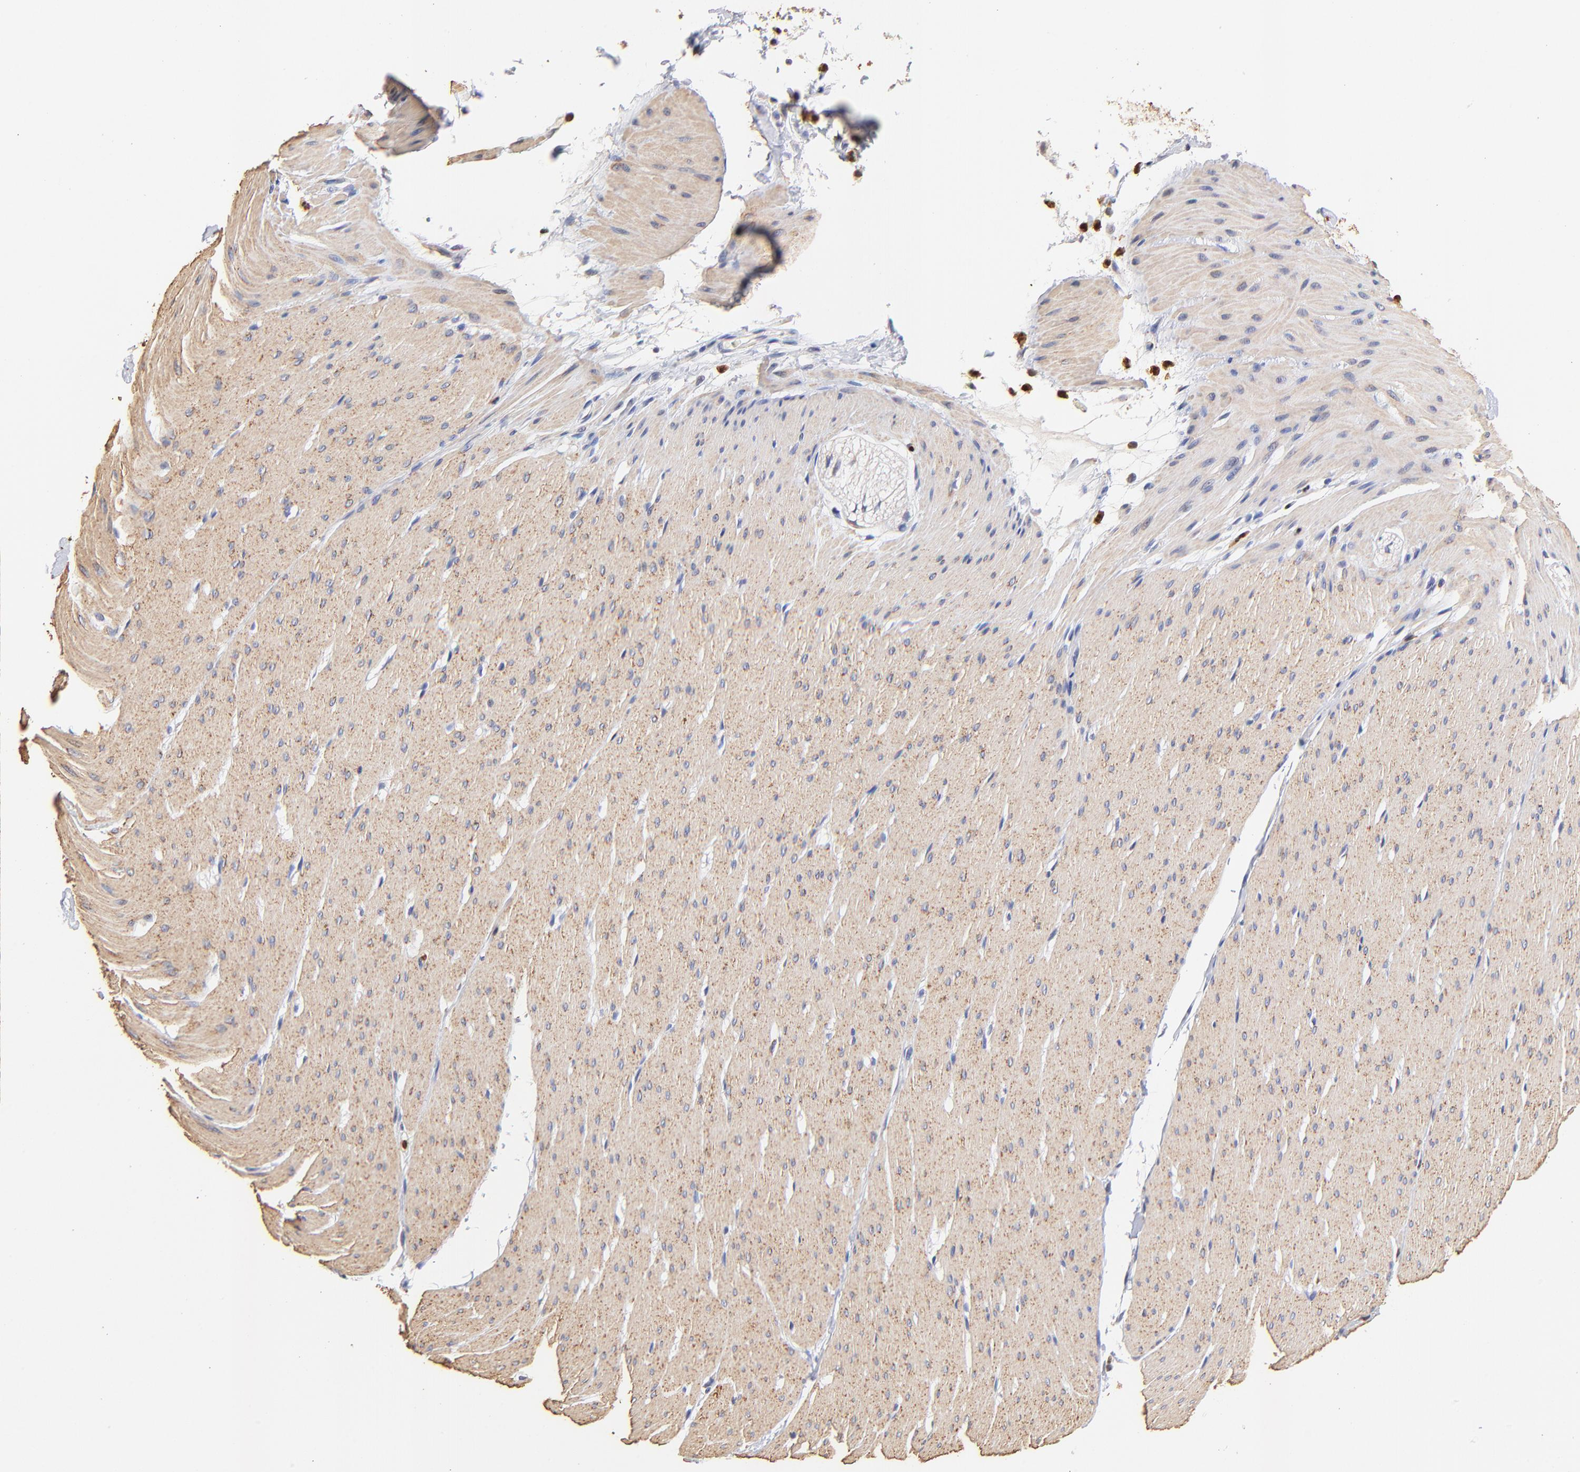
{"staining": {"intensity": "weak", "quantity": ">75%", "location": "cytoplasmic/membranous"}, "tissue": "smooth muscle", "cell_type": "Smooth muscle cells", "image_type": "normal", "snomed": [{"axis": "morphology", "description": "Normal tissue, NOS"}, {"axis": "topography", "description": "Smooth muscle"}, {"axis": "topography", "description": "Colon"}], "caption": "Smooth muscle stained with DAB (3,3'-diaminobenzidine) immunohistochemistry (IHC) reveals low levels of weak cytoplasmic/membranous staining in approximately >75% of smooth muscle cells.", "gene": "BBOF1", "patient": {"sex": "male", "age": 67}}